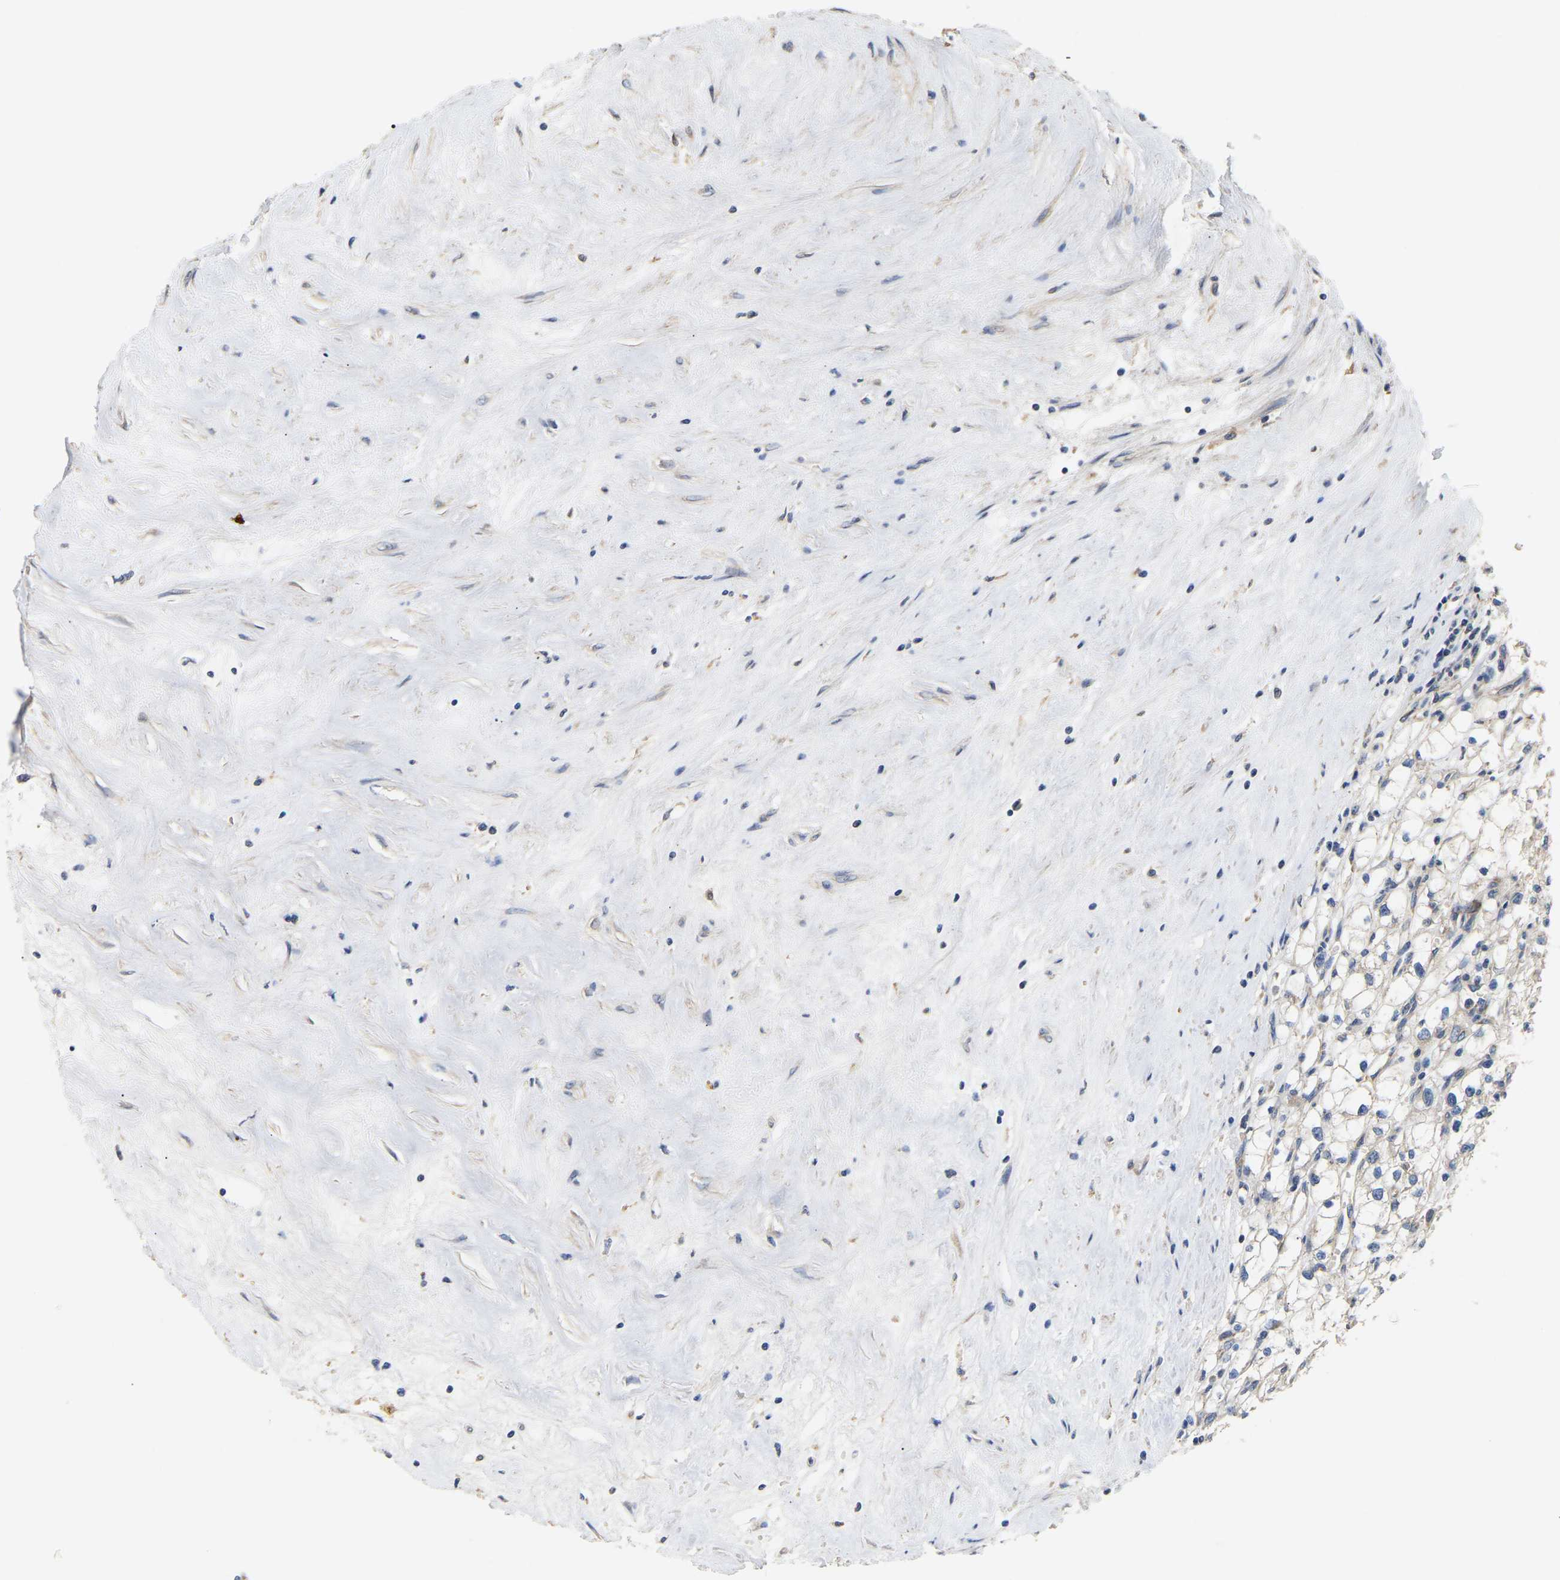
{"staining": {"intensity": "negative", "quantity": "none", "location": "none"}, "tissue": "renal cancer", "cell_type": "Tumor cells", "image_type": "cancer", "snomed": [{"axis": "morphology", "description": "Adenocarcinoma, NOS"}, {"axis": "topography", "description": "Kidney"}], "caption": "An immunohistochemistry photomicrograph of renal cancer is shown. There is no staining in tumor cells of renal cancer.", "gene": "AIMP2", "patient": {"sex": "male", "age": 56}}